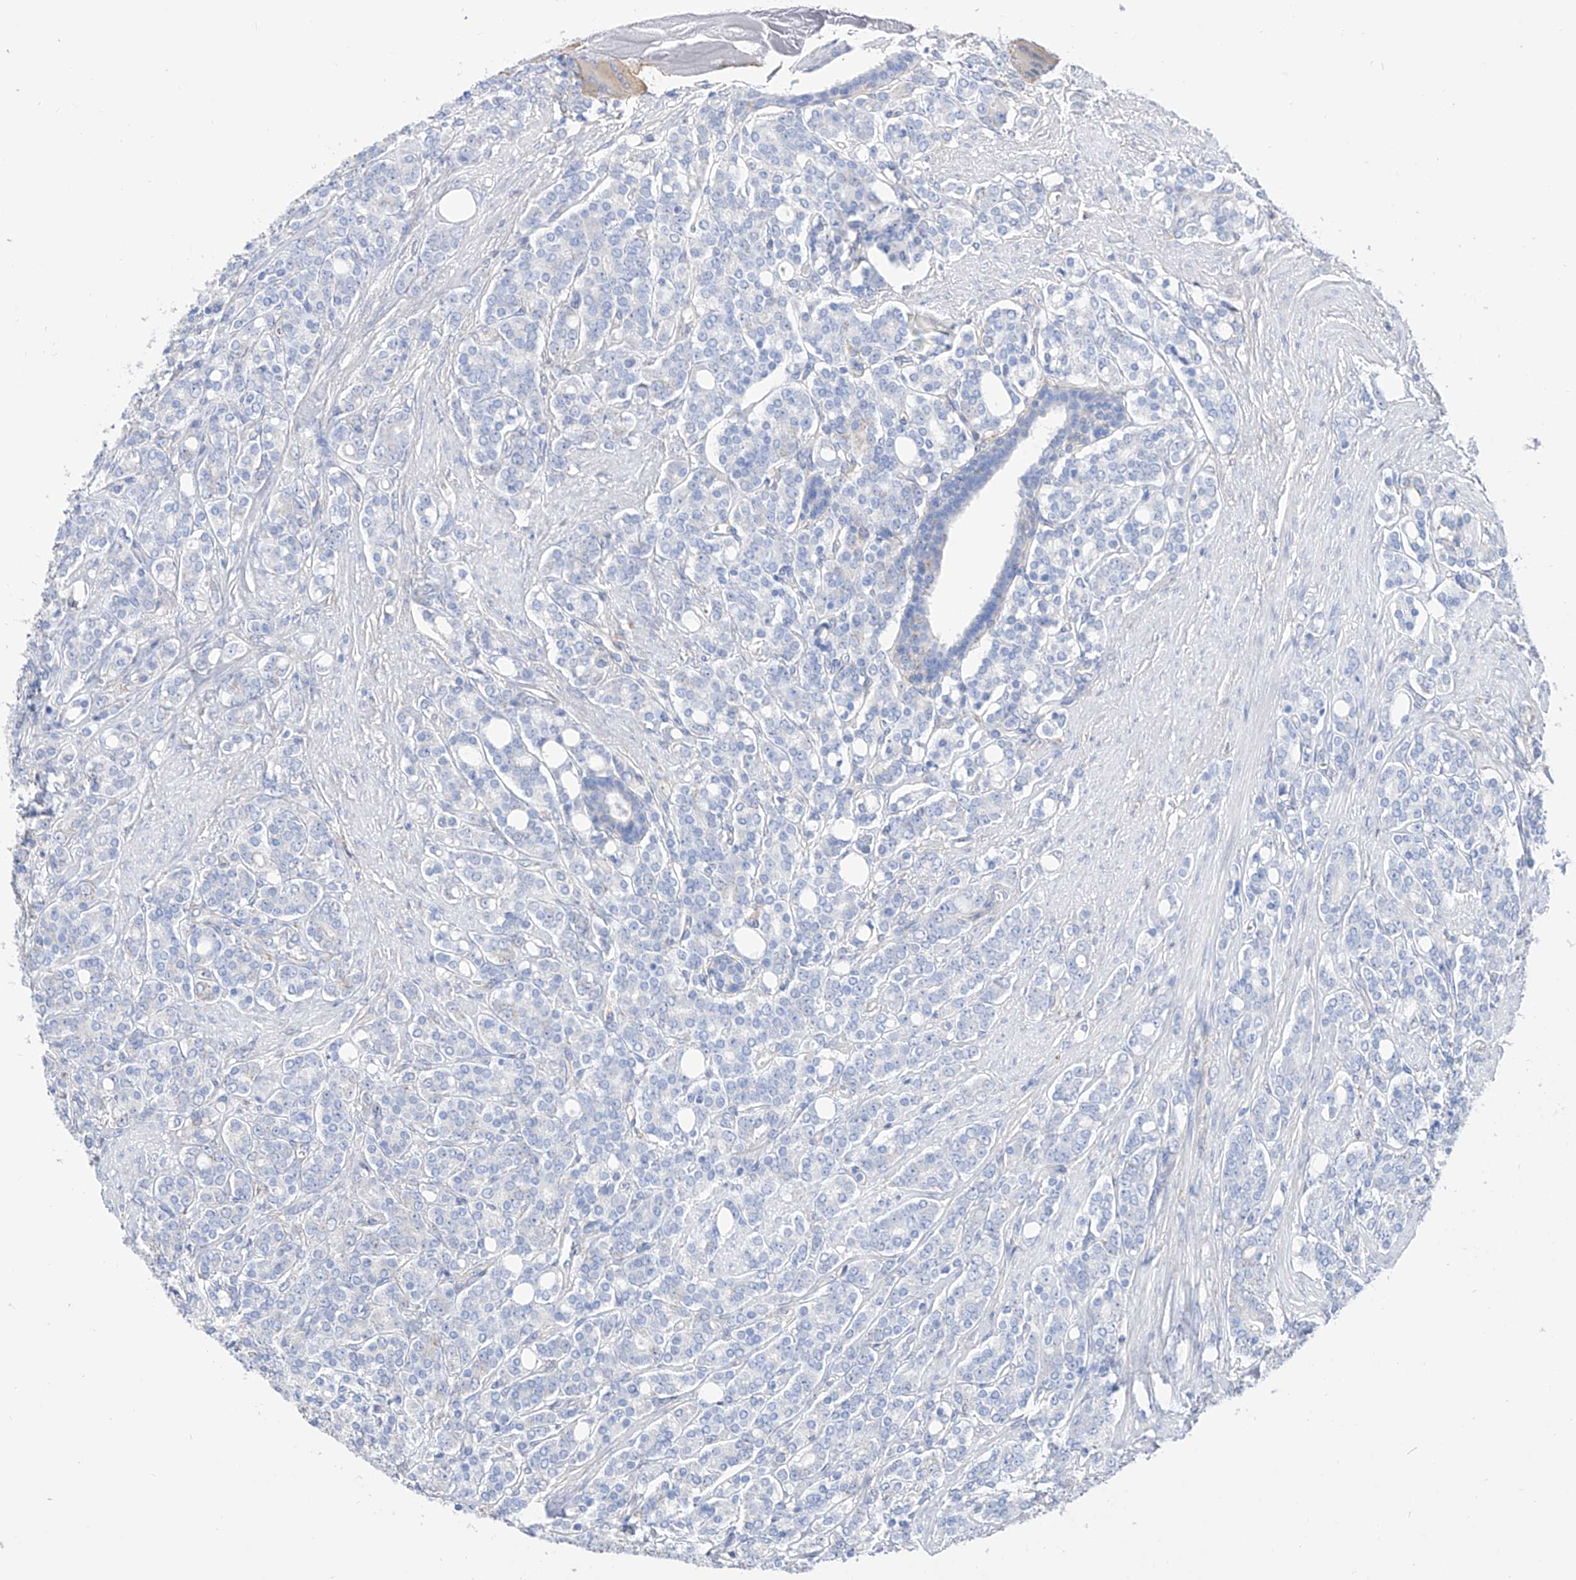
{"staining": {"intensity": "negative", "quantity": "none", "location": "none"}, "tissue": "prostate cancer", "cell_type": "Tumor cells", "image_type": "cancer", "snomed": [{"axis": "morphology", "description": "Adenocarcinoma, High grade"}, {"axis": "topography", "description": "Prostate"}], "caption": "Prostate cancer was stained to show a protein in brown. There is no significant positivity in tumor cells. (DAB IHC, high magnification).", "gene": "ZNF653", "patient": {"sex": "male", "age": 62}}